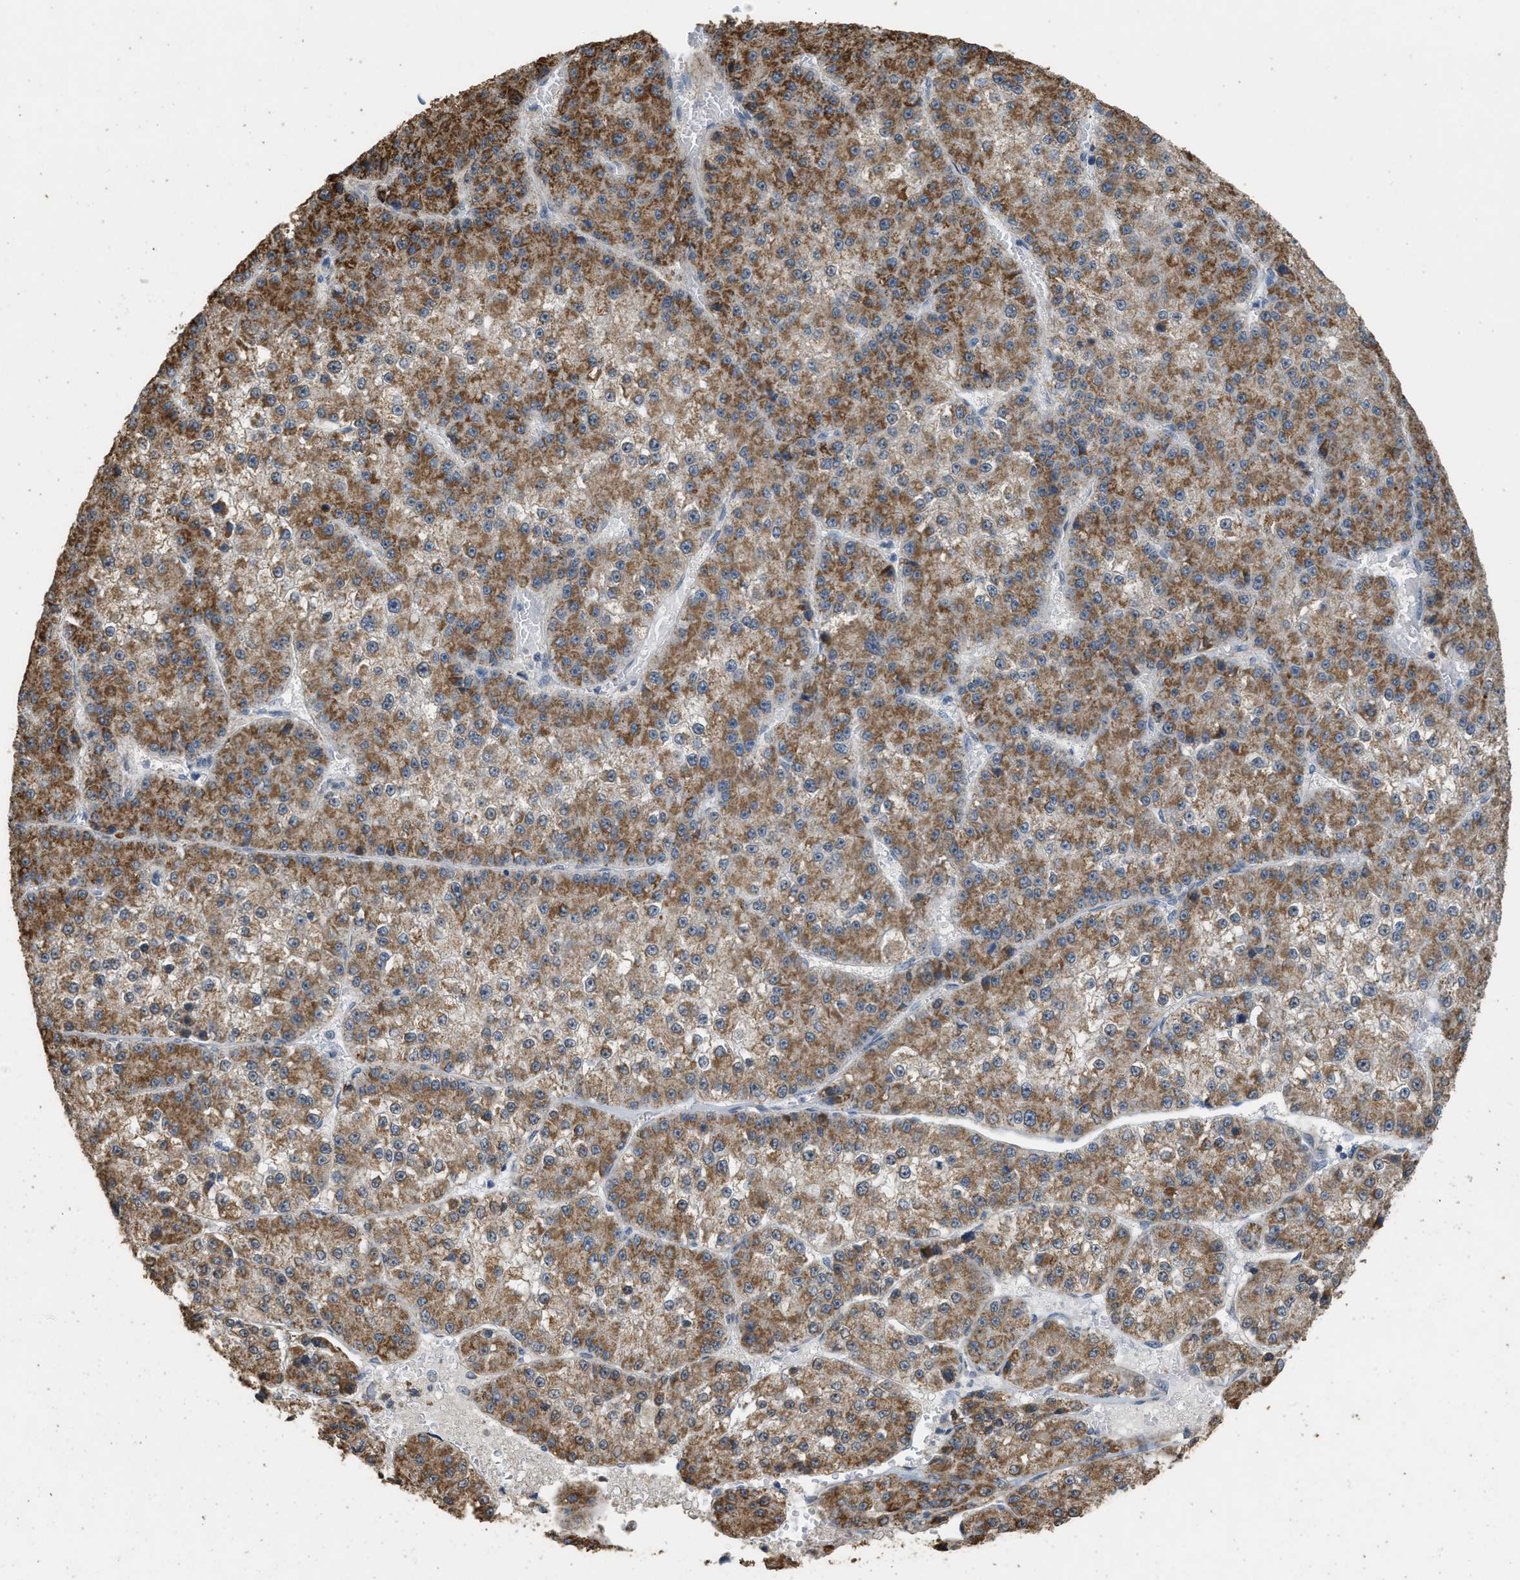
{"staining": {"intensity": "moderate", "quantity": ">75%", "location": "cytoplasmic/membranous"}, "tissue": "liver cancer", "cell_type": "Tumor cells", "image_type": "cancer", "snomed": [{"axis": "morphology", "description": "Carcinoma, Hepatocellular, NOS"}, {"axis": "topography", "description": "Liver"}], "caption": "Human hepatocellular carcinoma (liver) stained with a protein marker exhibits moderate staining in tumor cells.", "gene": "KCNA4", "patient": {"sex": "female", "age": 73}}